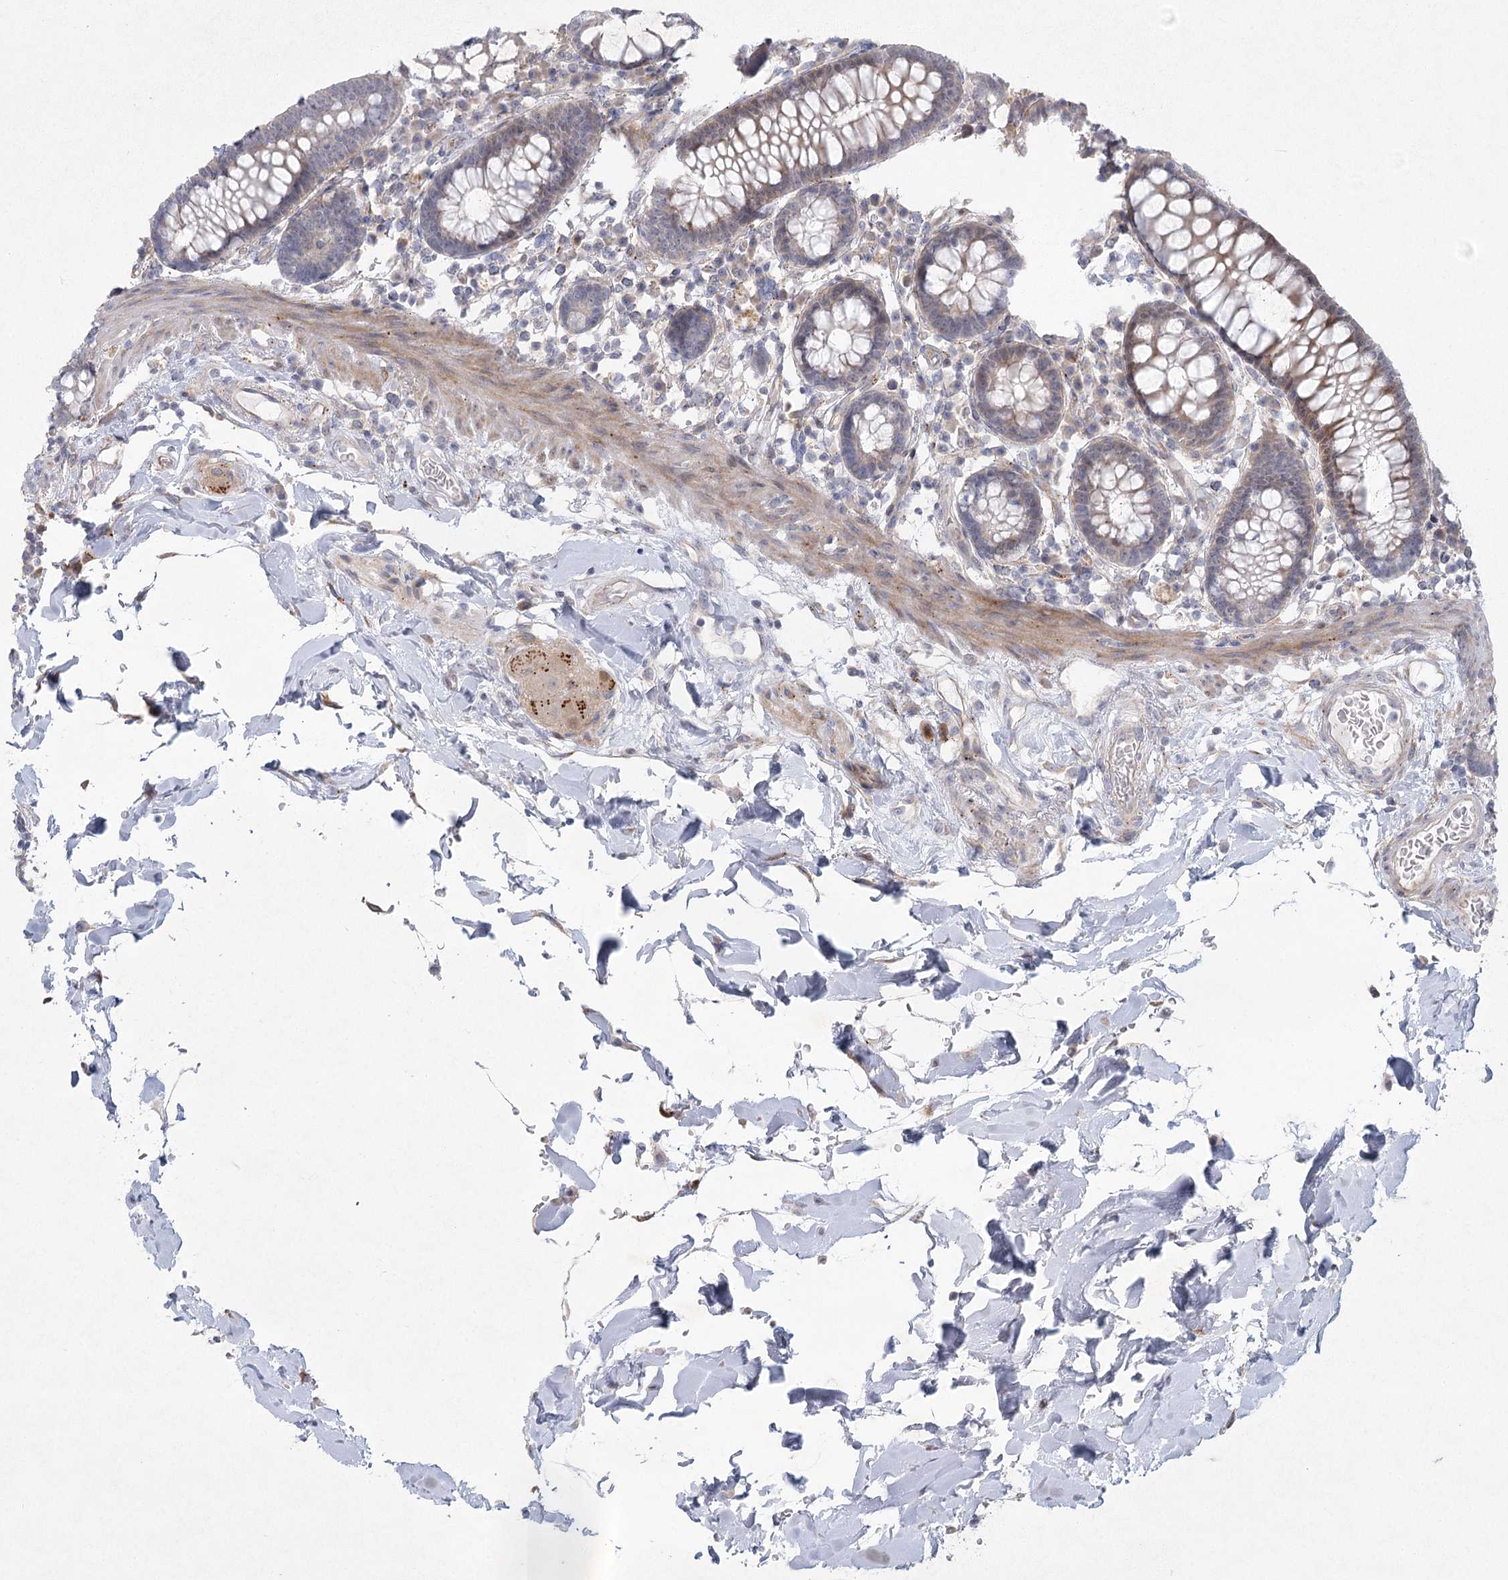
{"staining": {"intensity": "weak", "quantity": "25%-75%", "location": "cytoplasmic/membranous"}, "tissue": "colon", "cell_type": "Endothelial cells", "image_type": "normal", "snomed": [{"axis": "morphology", "description": "Normal tissue, NOS"}, {"axis": "topography", "description": "Colon"}], "caption": "DAB immunohistochemical staining of unremarkable colon demonstrates weak cytoplasmic/membranous protein expression in about 25%-75% of endothelial cells.", "gene": "FAM110C", "patient": {"sex": "female", "age": 79}}